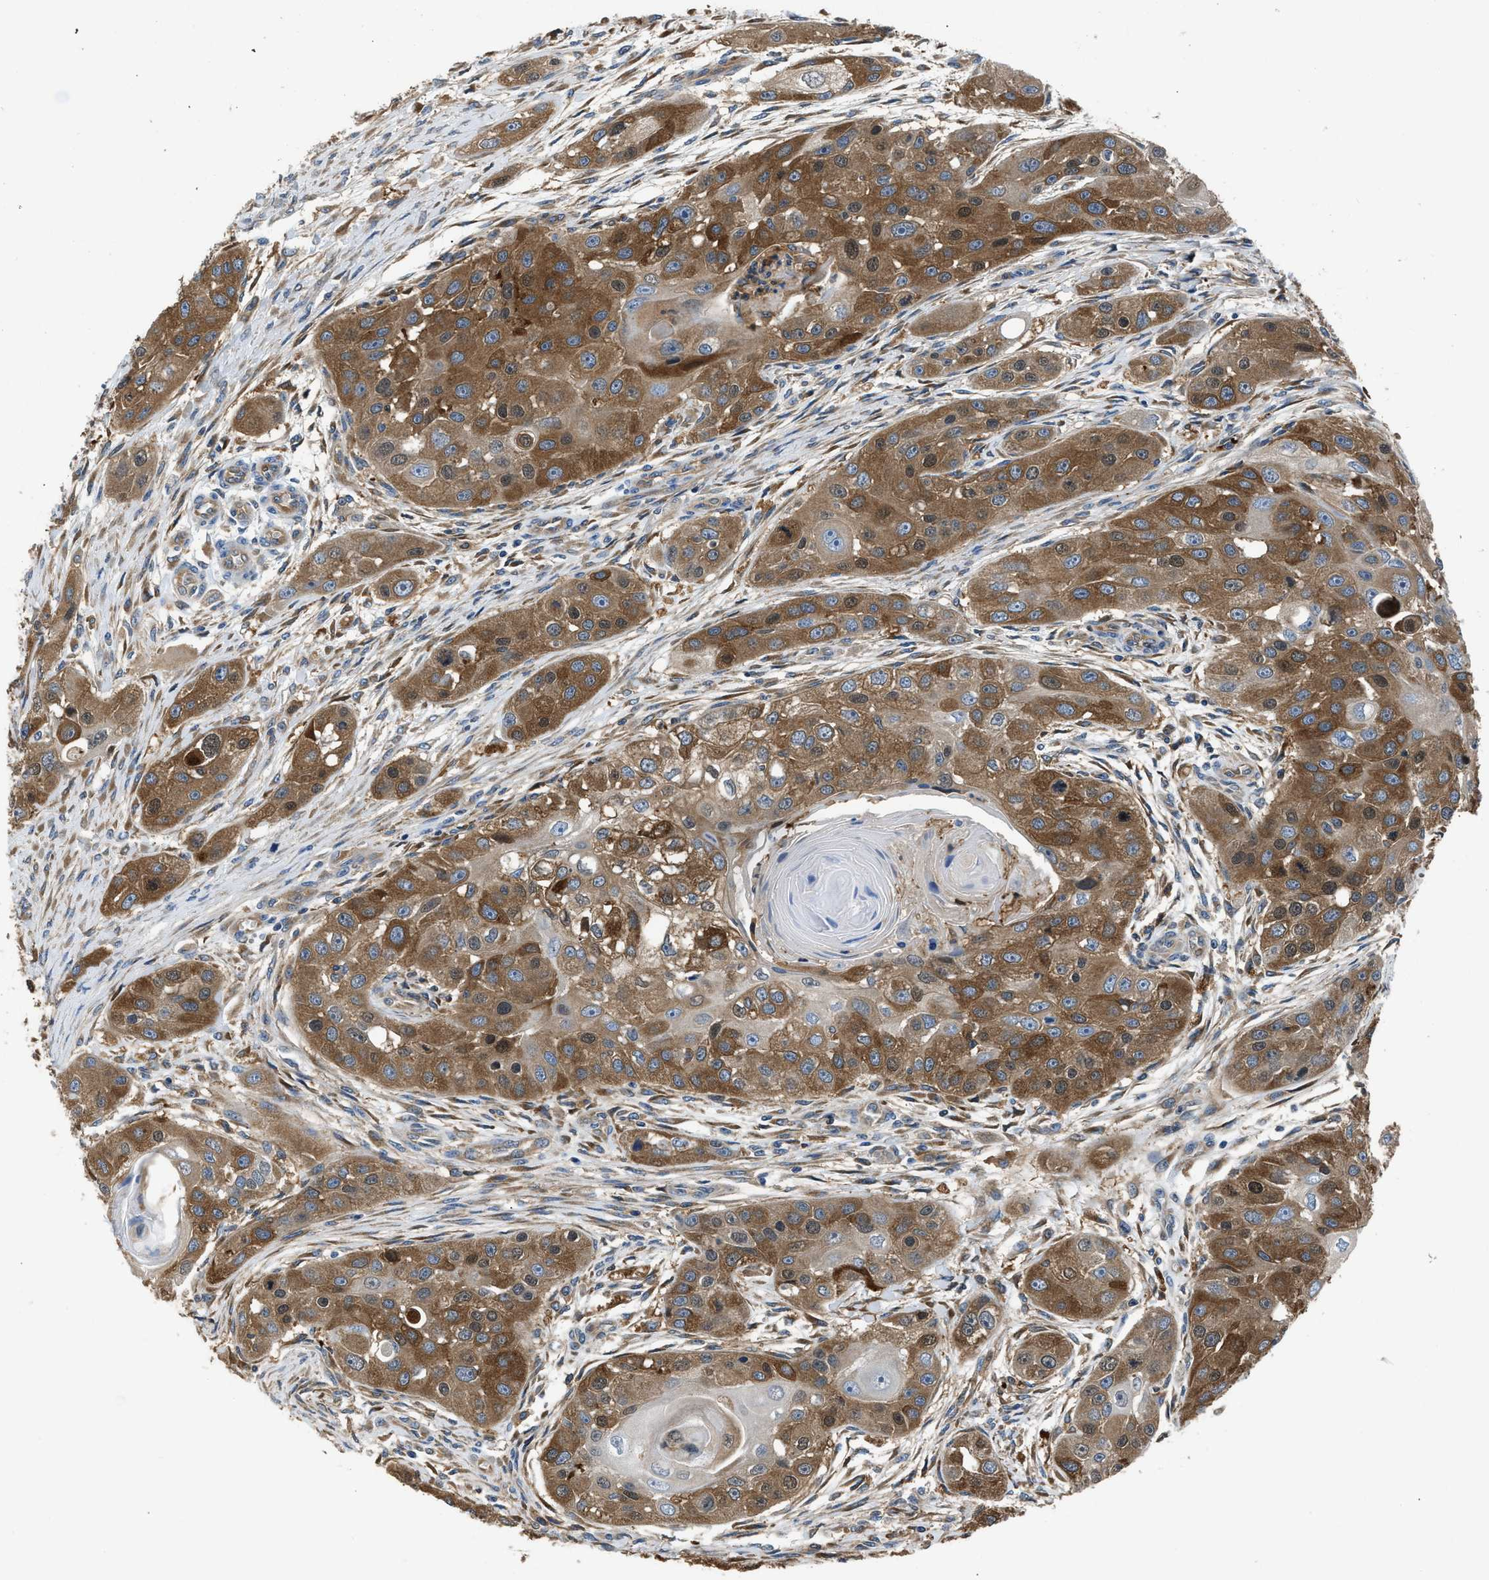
{"staining": {"intensity": "moderate", "quantity": ">75%", "location": "cytoplasmic/membranous"}, "tissue": "head and neck cancer", "cell_type": "Tumor cells", "image_type": "cancer", "snomed": [{"axis": "morphology", "description": "Normal tissue, NOS"}, {"axis": "morphology", "description": "Squamous cell carcinoma, NOS"}, {"axis": "topography", "description": "Skeletal muscle"}, {"axis": "topography", "description": "Head-Neck"}], "caption": "Human head and neck cancer (squamous cell carcinoma) stained with a protein marker demonstrates moderate staining in tumor cells.", "gene": "PKM", "patient": {"sex": "male", "age": 51}}